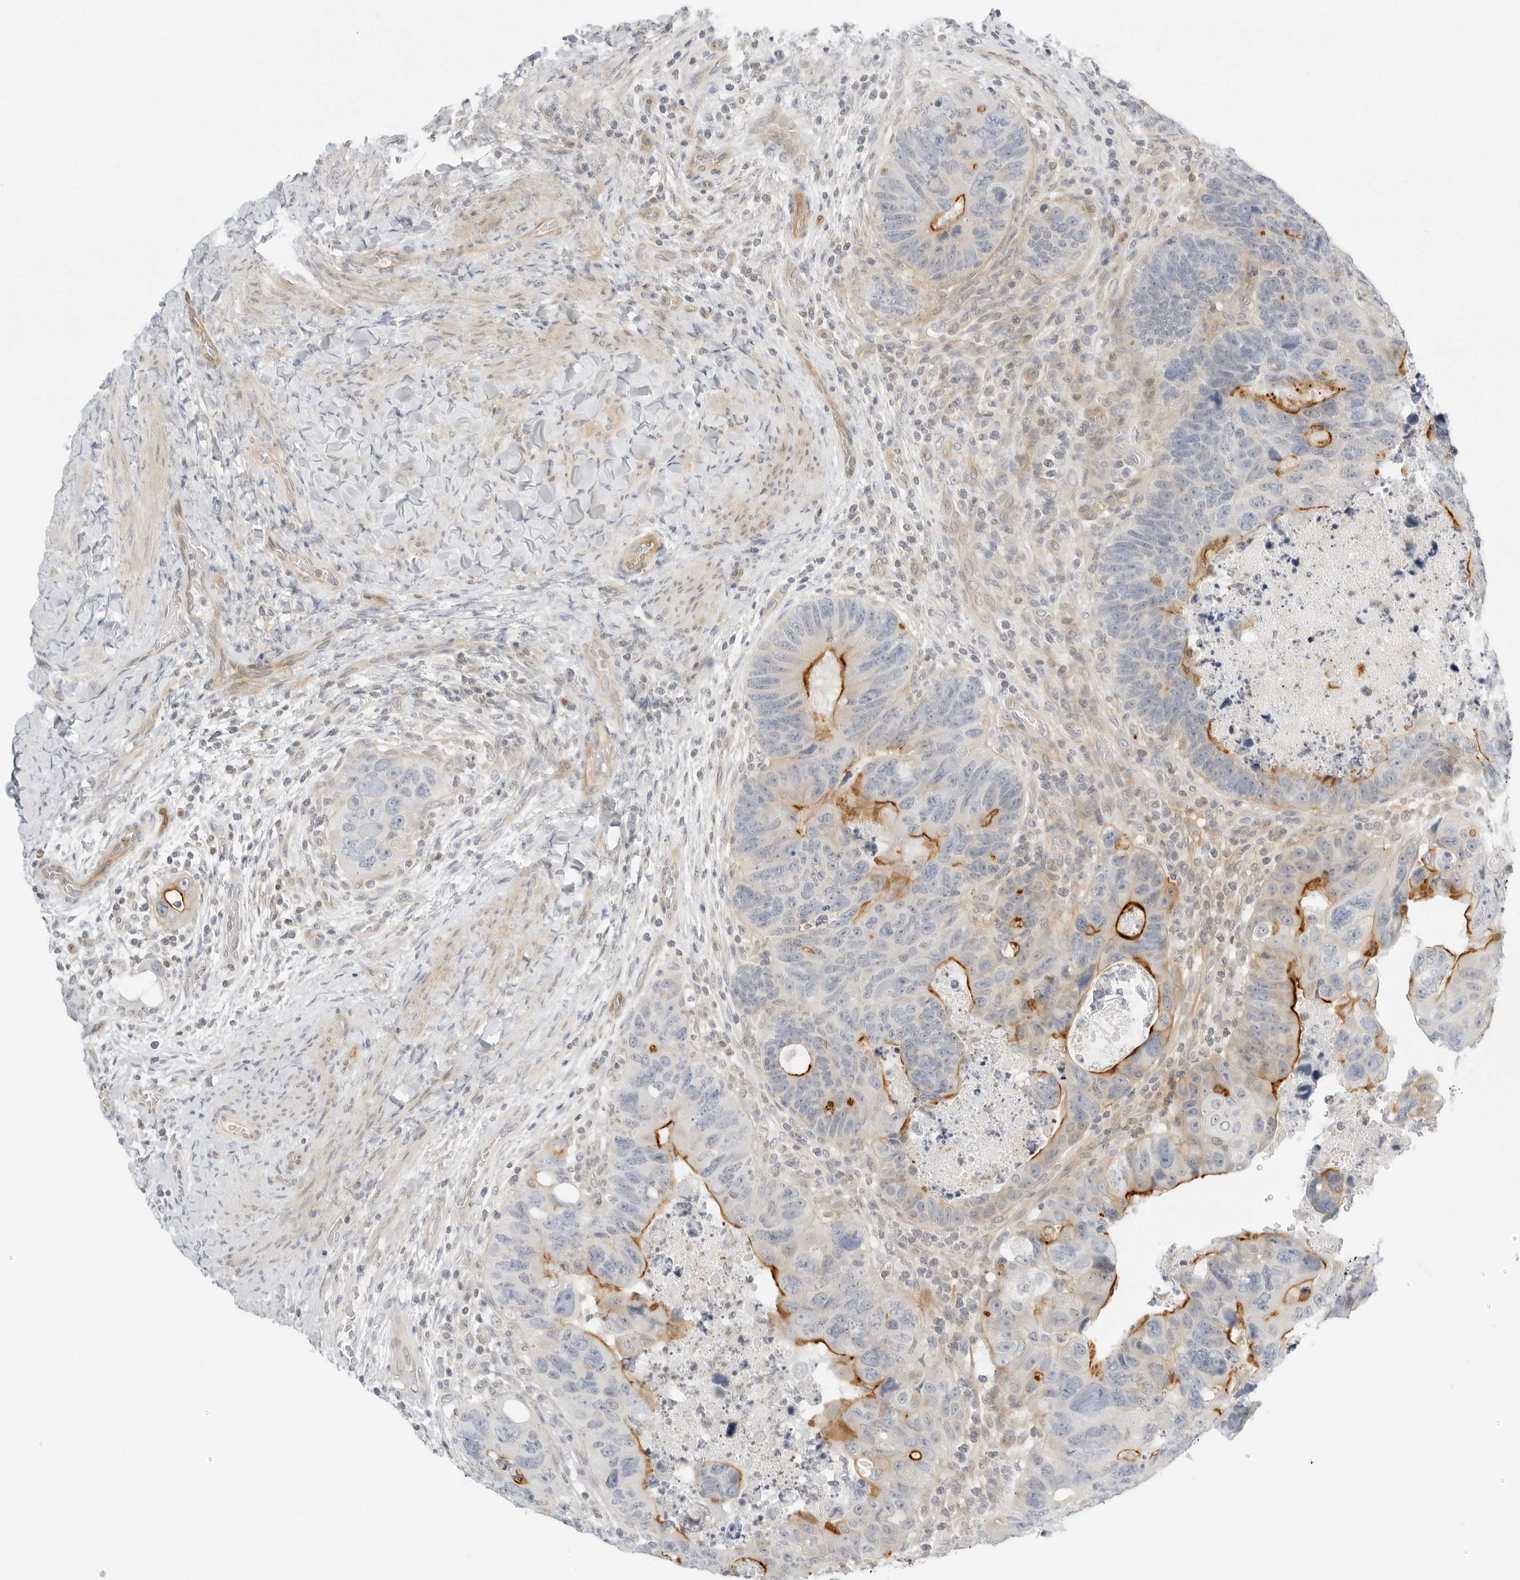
{"staining": {"intensity": "strong", "quantity": "<25%", "location": "cytoplasmic/membranous"}, "tissue": "colorectal cancer", "cell_type": "Tumor cells", "image_type": "cancer", "snomed": [{"axis": "morphology", "description": "Adenocarcinoma, NOS"}, {"axis": "topography", "description": "Rectum"}], "caption": "Brown immunohistochemical staining in colorectal adenocarcinoma displays strong cytoplasmic/membranous staining in approximately <25% of tumor cells.", "gene": "OSCP1", "patient": {"sex": "male", "age": 59}}